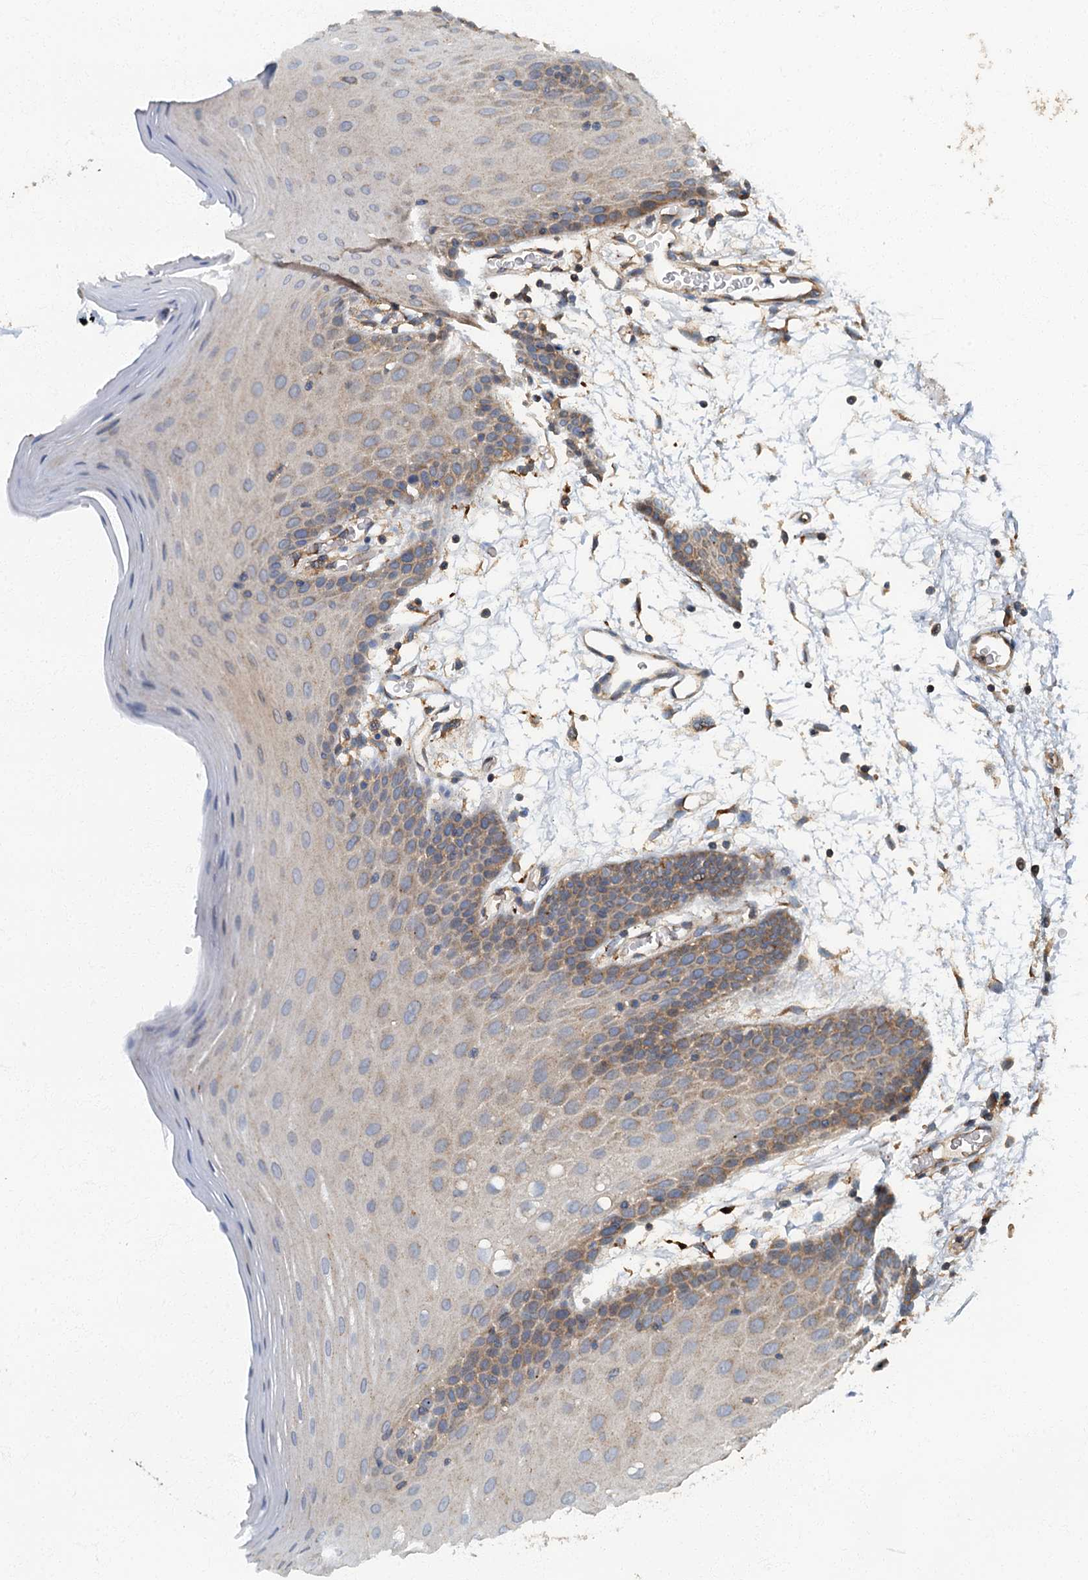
{"staining": {"intensity": "moderate", "quantity": "<25%", "location": "cytoplasmic/membranous"}, "tissue": "oral mucosa", "cell_type": "Squamous epithelial cells", "image_type": "normal", "snomed": [{"axis": "morphology", "description": "Normal tissue, NOS"}, {"axis": "topography", "description": "Skeletal muscle"}, {"axis": "topography", "description": "Oral tissue"}, {"axis": "topography", "description": "Salivary gland"}, {"axis": "topography", "description": "Peripheral nerve tissue"}], "caption": "DAB (3,3'-diaminobenzidine) immunohistochemical staining of unremarkable oral mucosa demonstrates moderate cytoplasmic/membranous protein positivity in about <25% of squamous epithelial cells. (brown staining indicates protein expression, while blue staining denotes nuclei).", "gene": "ARL11", "patient": {"sex": "male", "age": 54}}